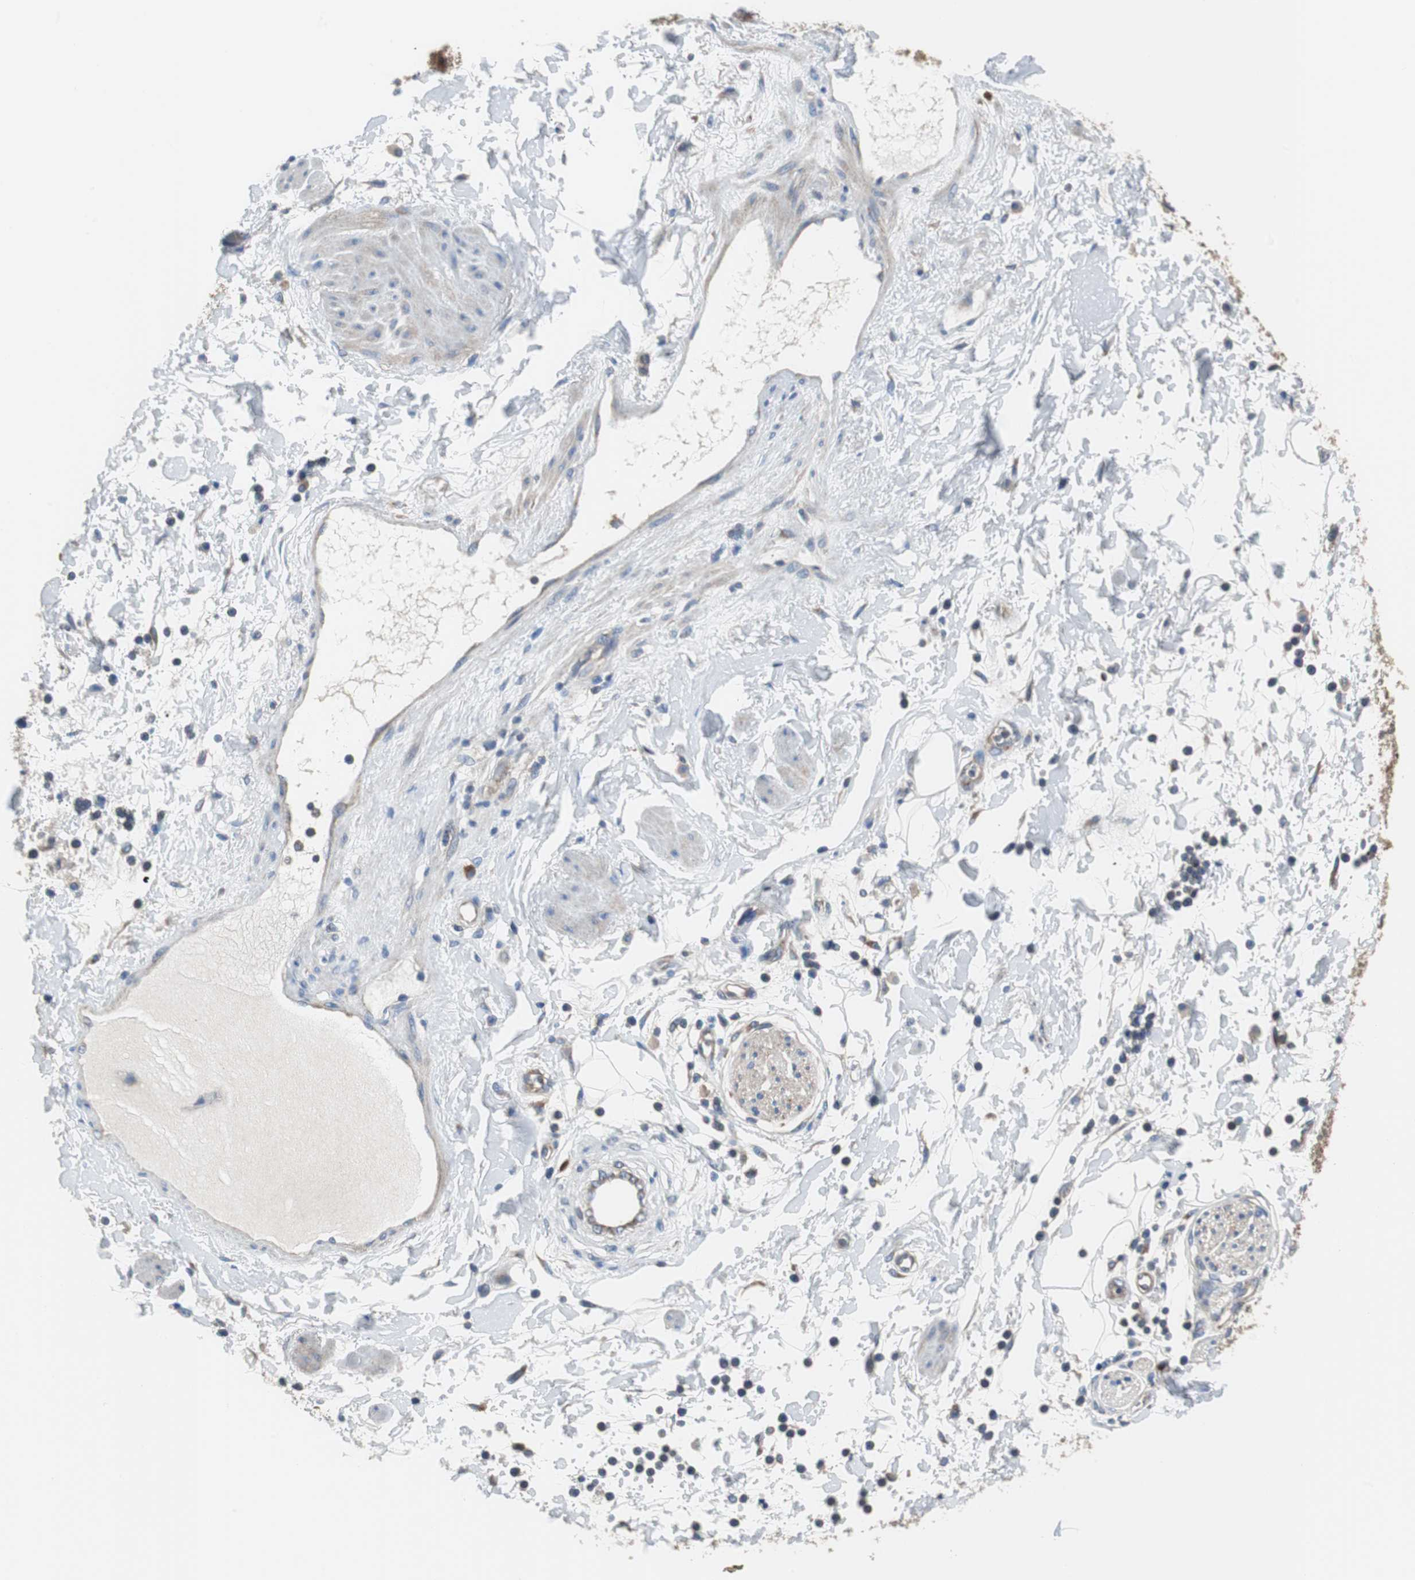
{"staining": {"intensity": "negative", "quantity": "none", "location": "none"}, "tissue": "adipose tissue", "cell_type": "Adipocytes", "image_type": "normal", "snomed": [{"axis": "morphology", "description": "Normal tissue, NOS"}, {"axis": "topography", "description": "Soft tissue"}, {"axis": "topography", "description": "Peripheral nerve tissue"}], "caption": "This is an immunohistochemistry (IHC) histopathology image of unremarkable adipose tissue. There is no expression in adipocytes.", "gene": "BRAF", "patient": {"sex": "female", "age": 71}}